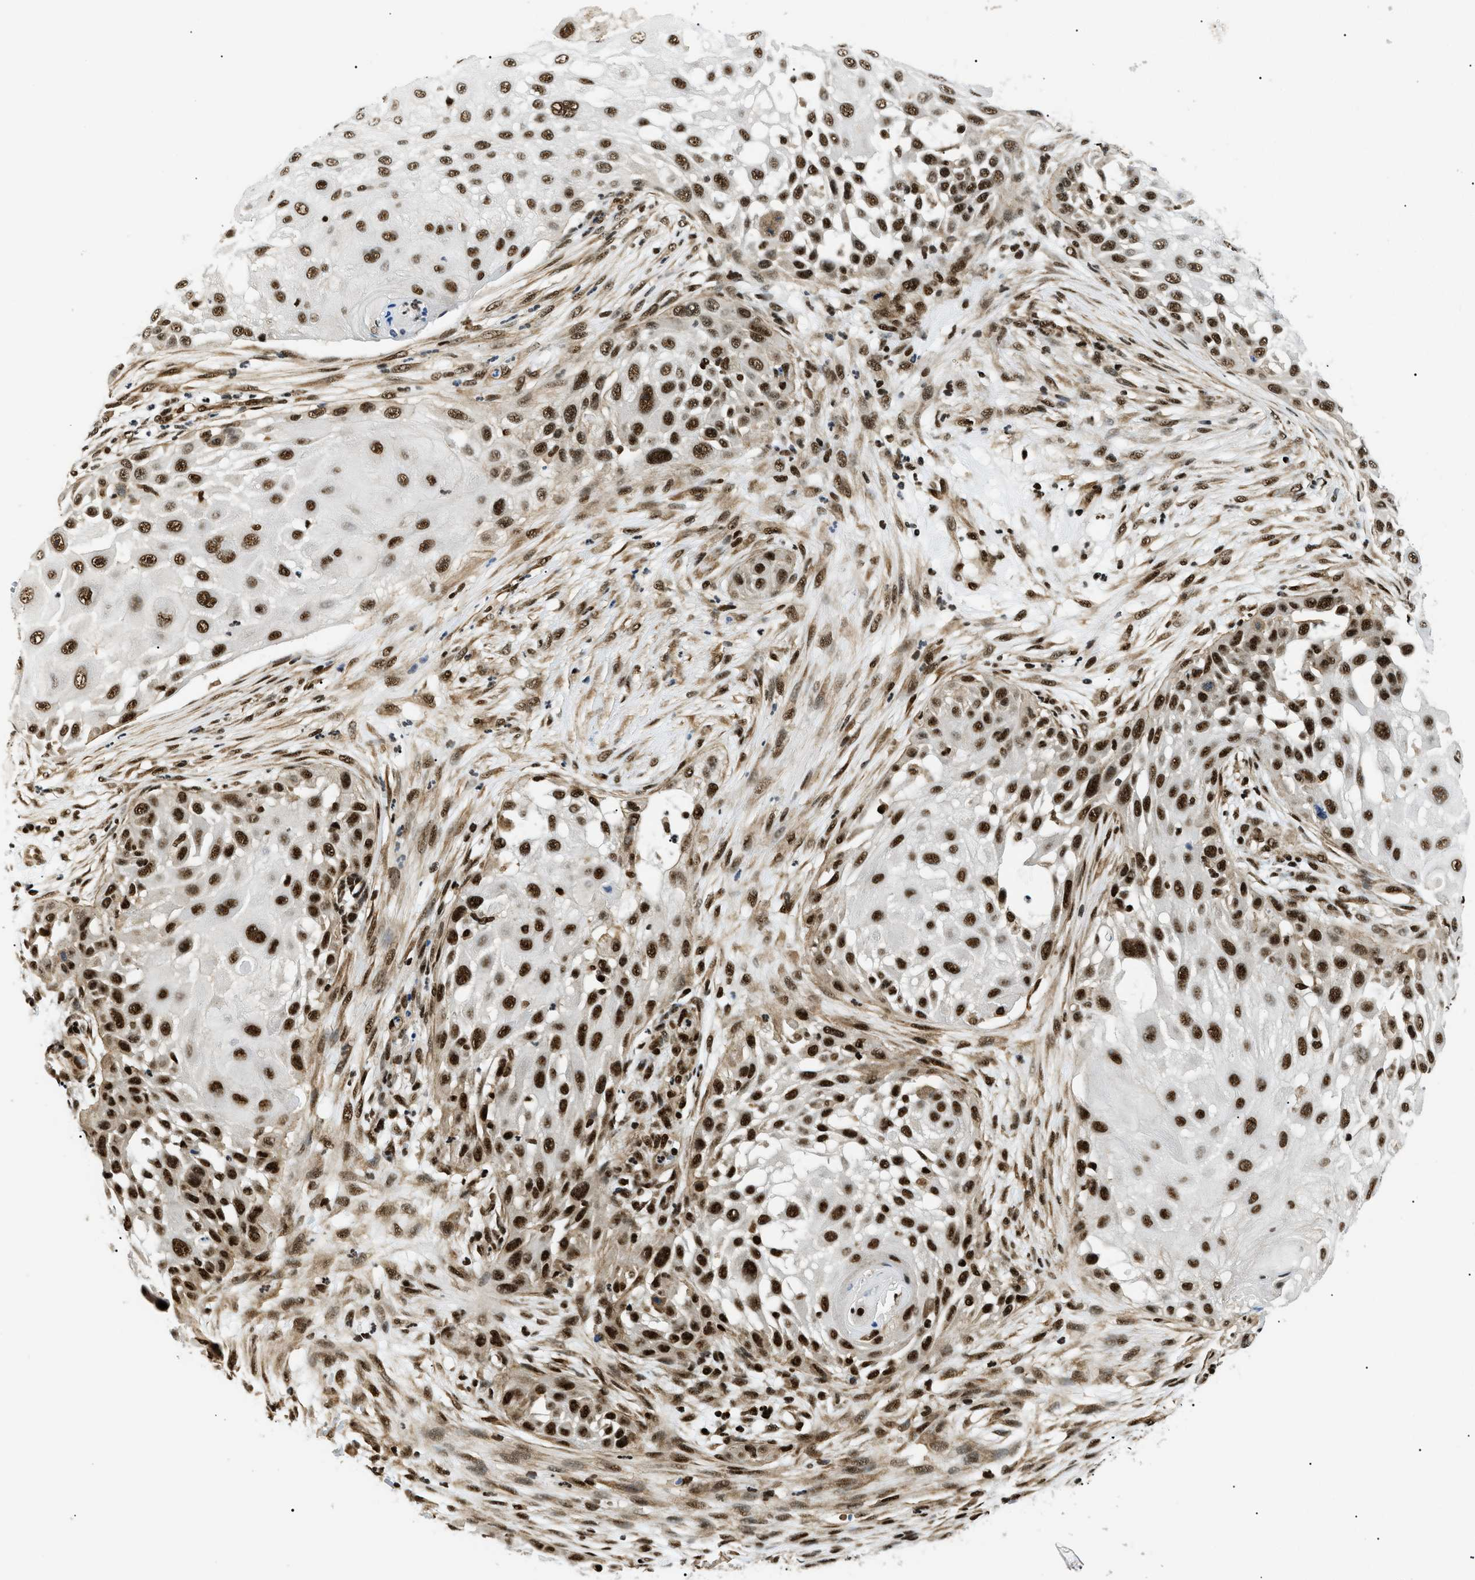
{"staining": {"intensity": "strong", "quantity": ">75%", "location": "nuclear"}, "tissue": "skin cancer", "cell_type": "Tumor cells", "image_type": "cancer", "snomed": [{"axis": "morphology", "description": "Squamous cell carcinoma, NOS"}, {"axis": "topography", "description": "Skin"}], "caption": "Immunohistochemistry (IHC) staining of skin cancer (squamous cell carcinoma), which exhibits high levels of strong nuclear staining in about >75% of tumor cells indicating strong nuclear protein positivity. The staining was performed using DAB (3,3'-diaminobenzidine) (brown) for protein detection and nuclei were counterstained in hematoxylin (blue).", "gene": "CWC25", "patient": {"sex": "female", "age": 44}}